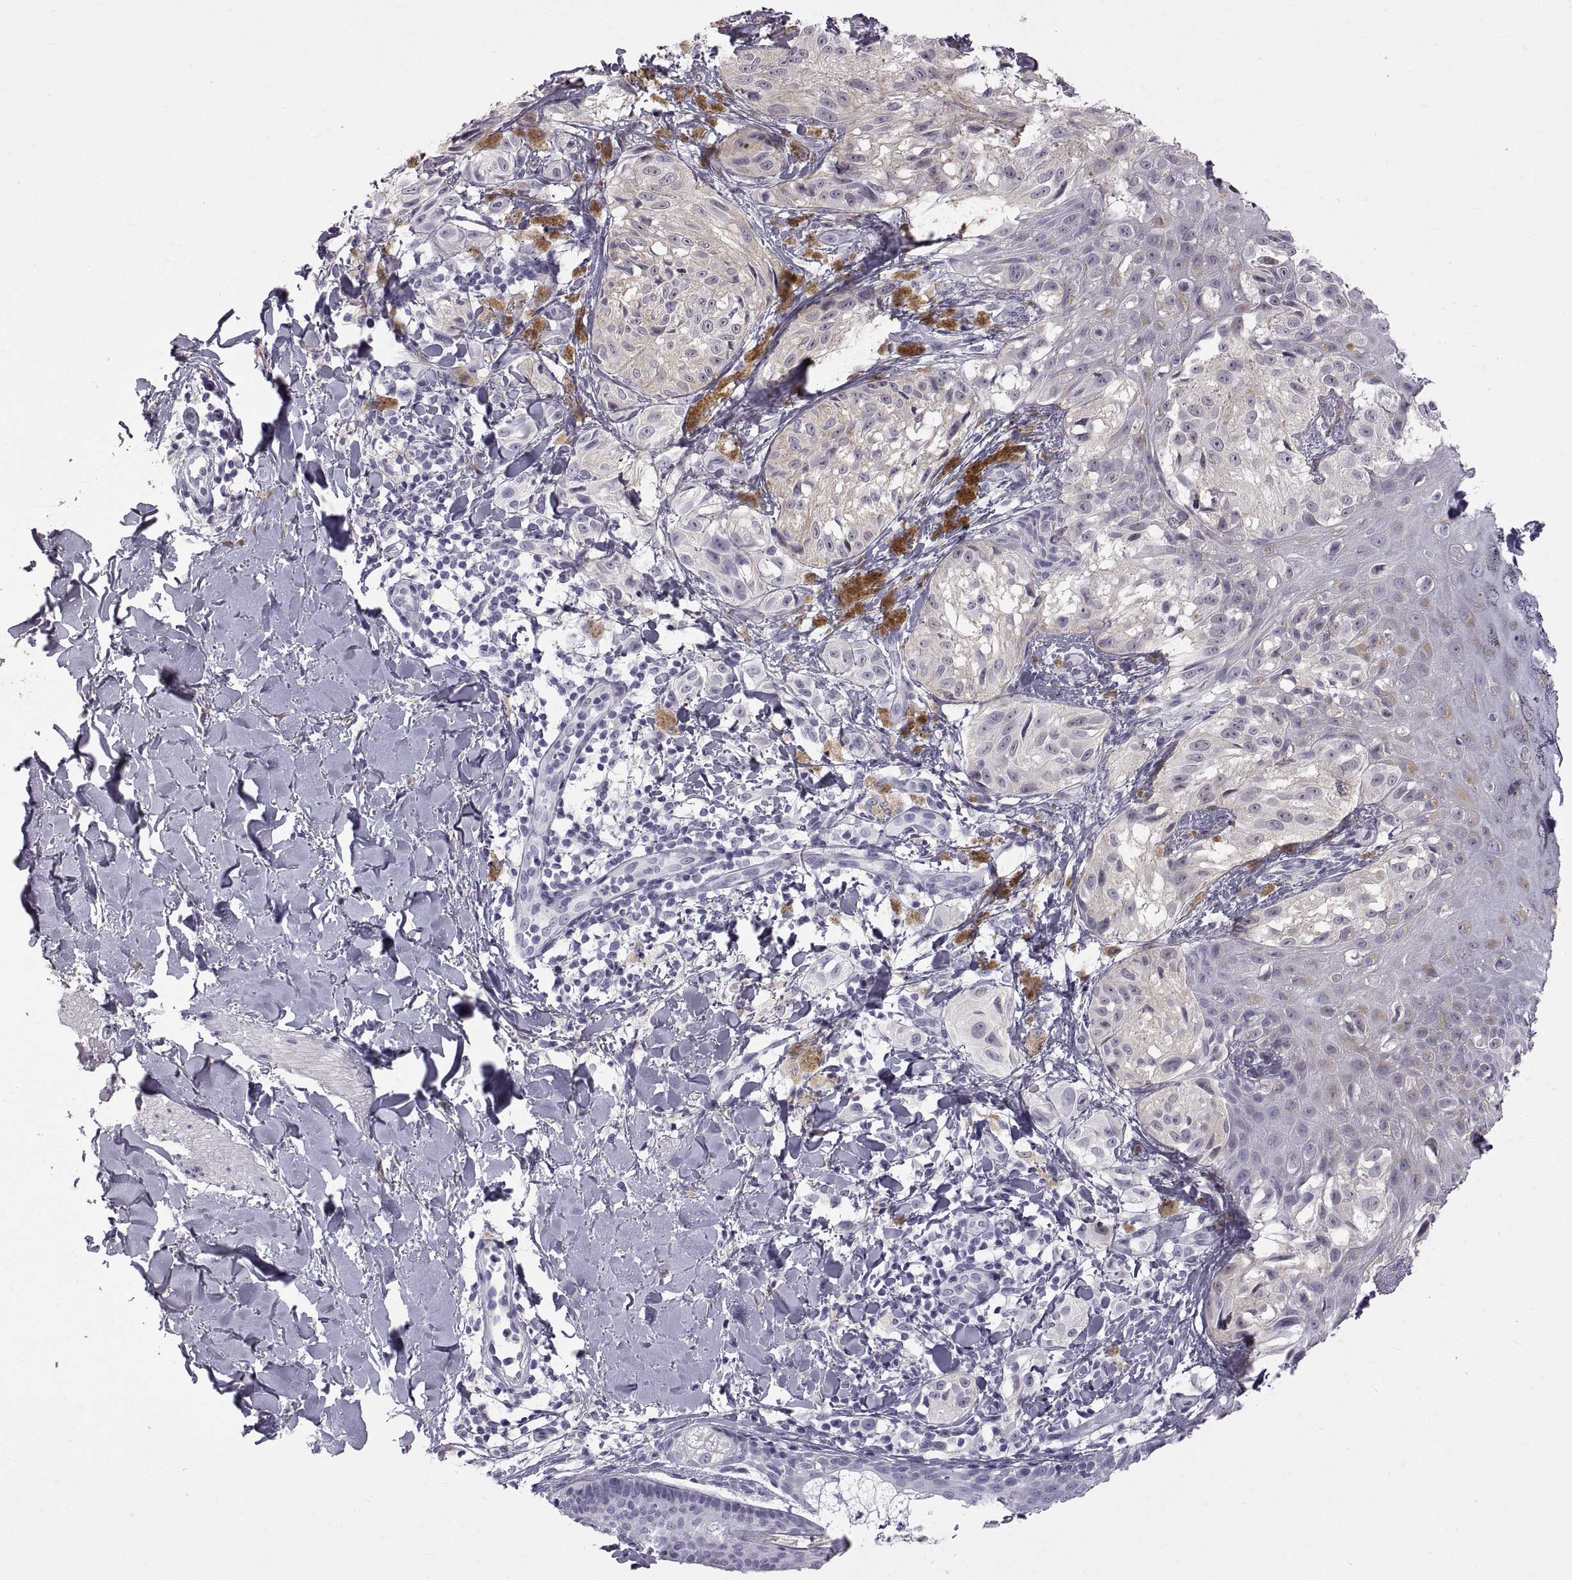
{"staining": {"intensity": "negative", "quantity": "none", "location": "none"}, "tissue": "melanoma", "cell_type": "Tumor cells", "image_type": "cancer", "snomed": [{"axis": "morphology", "description": "Malignant melanoma, NOS"}, {"axis": "topography", "description": "Skin"}], "caption": "This is an IHC photomicrograph of malignant melanoma. There is no positivity in tumor cells.", "gene": "WFDC8", "patient": {"sex": "male", "age": 36}}